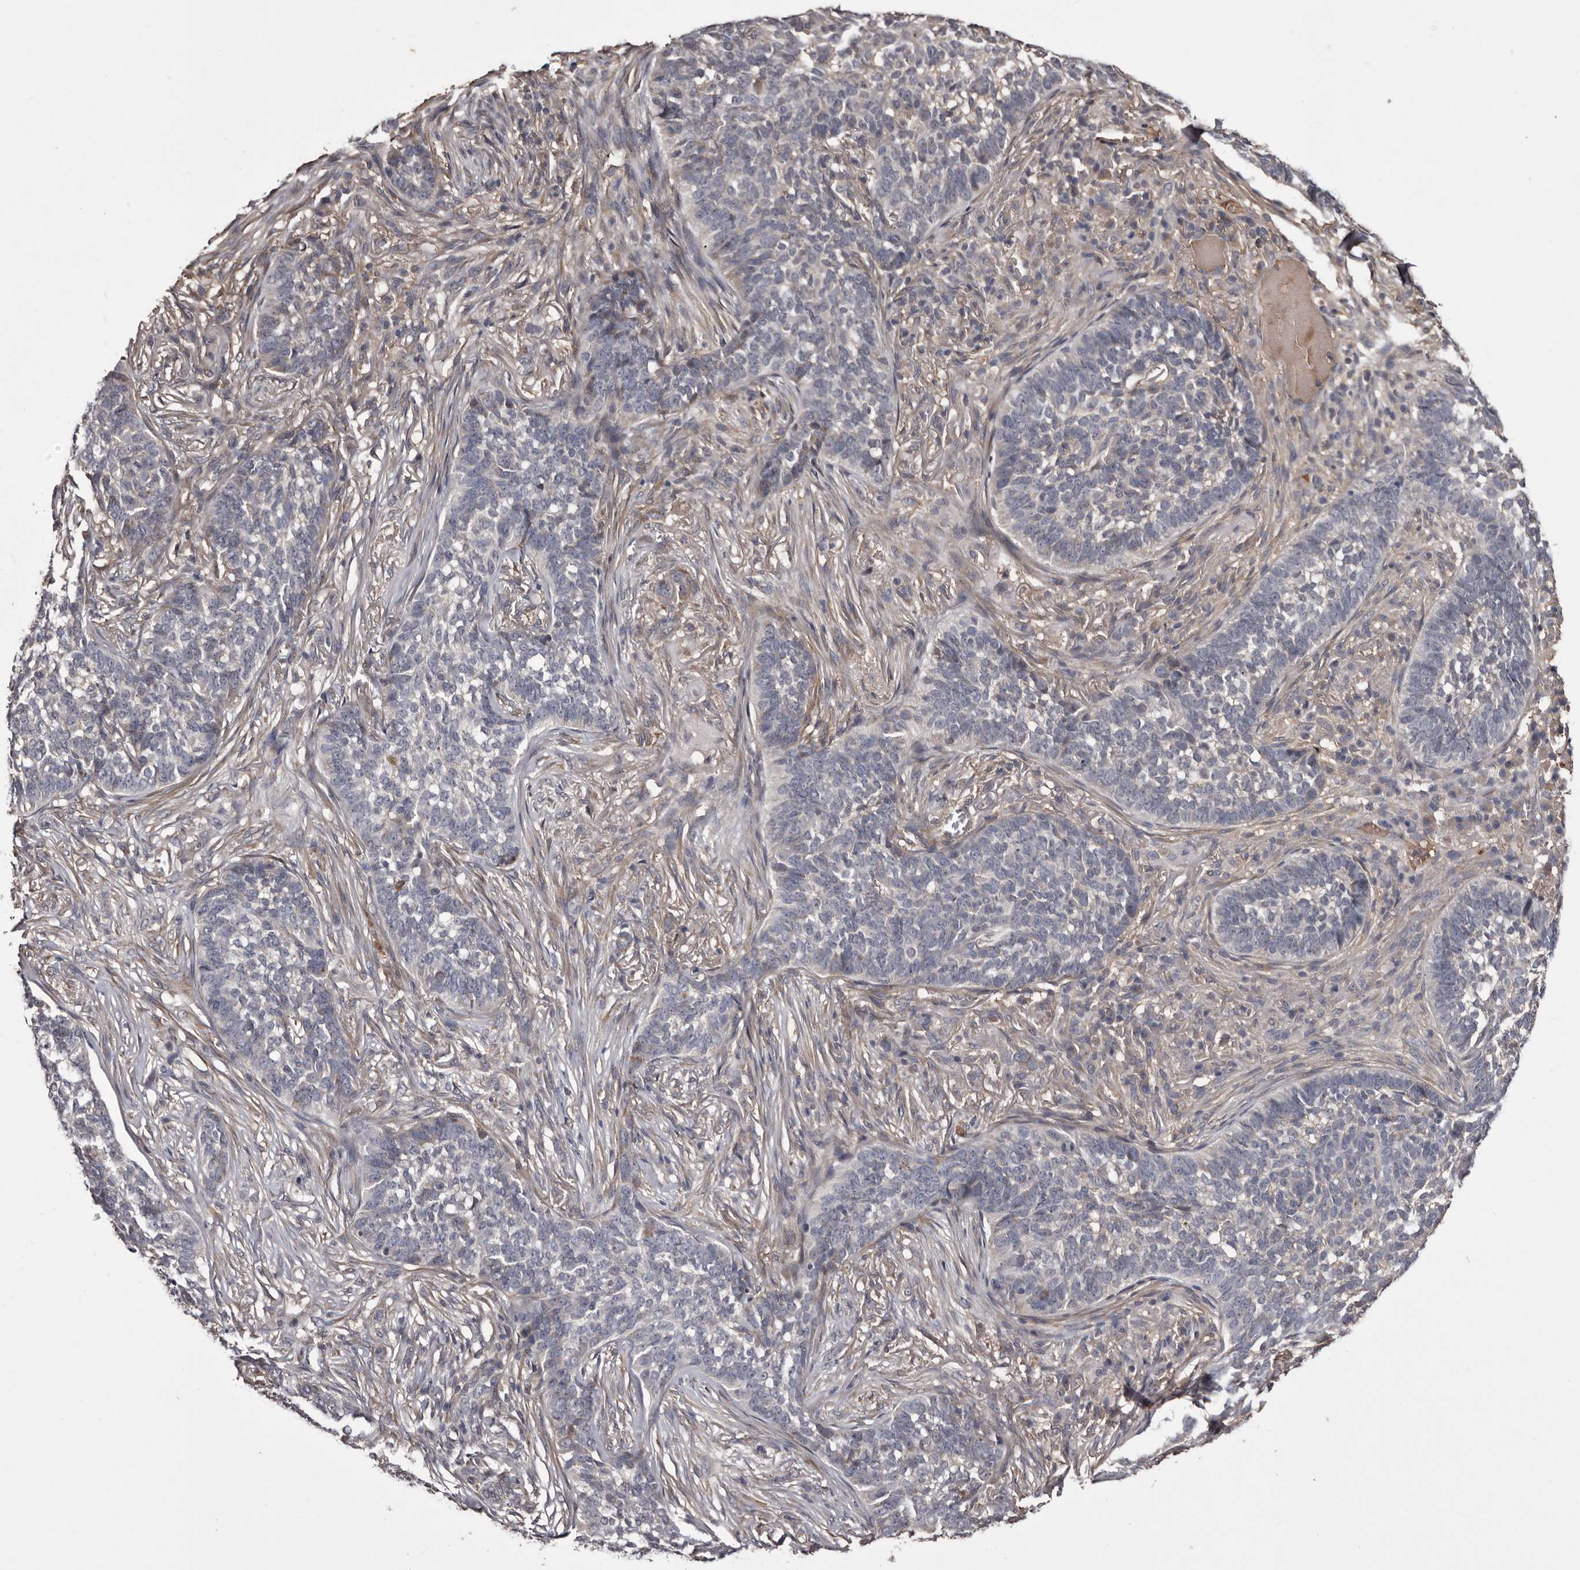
{"staining": {"intensity": "negative", "quantity": "none", "location": "none"}, "tissue": "skin cancer", "cell_type": "Tumor cells", "image_type": "cancer", "snomed": [{"axis": "morphology", "description": "Basal cell carcinoma"}, {"axis": "topography", "description": "Skin"}], "caption": "The immunohistochemistry micrograph has no significant positivity in tumor cells of skin cancer (basal cell carcinoma) tissue.", "gene": "CYP1B1", "patient": {"sex": "male", "age": 85}}